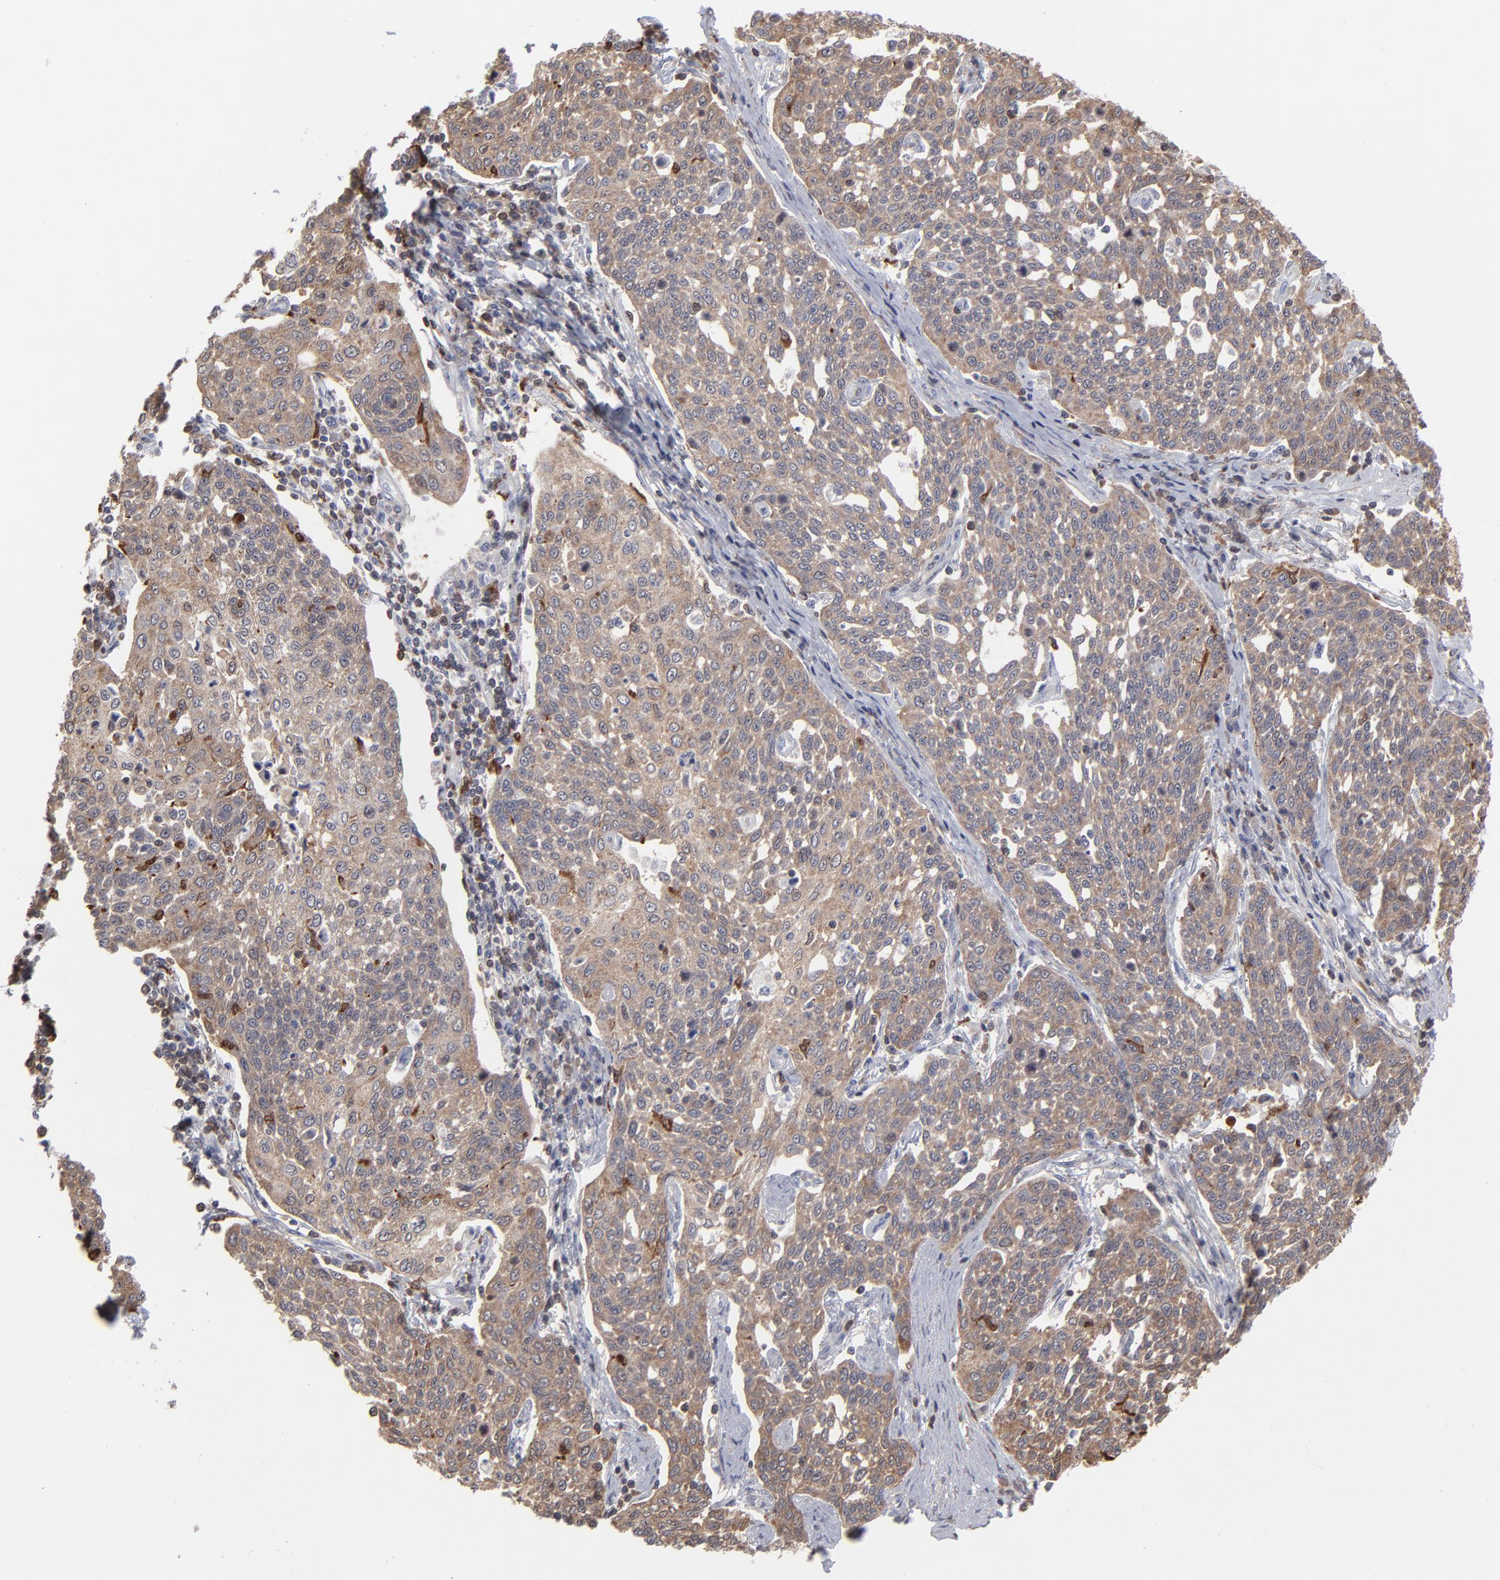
{"staining": {"intensity": "moderate", "quantity": ">75%", "location": "cytoplasmic/membranous"}, "tissue": "cervical cancer", "cell_type": "Tumor cells", "image_type": "cancer", "snomed": [{"axis": "morphology", "description": "Squamous cell carcinoma, NOS"}, {"axis": "topography", "description": "Cervix"}], "caption": "Tumor cells demonstrate moderate cytoplasmic/membranous positivity in approximately >75% of cells in cervical cancer (squamous cell carcinoma).", "gene": "MAP2K1", "patient": {"sex": "female", "age": 34}}